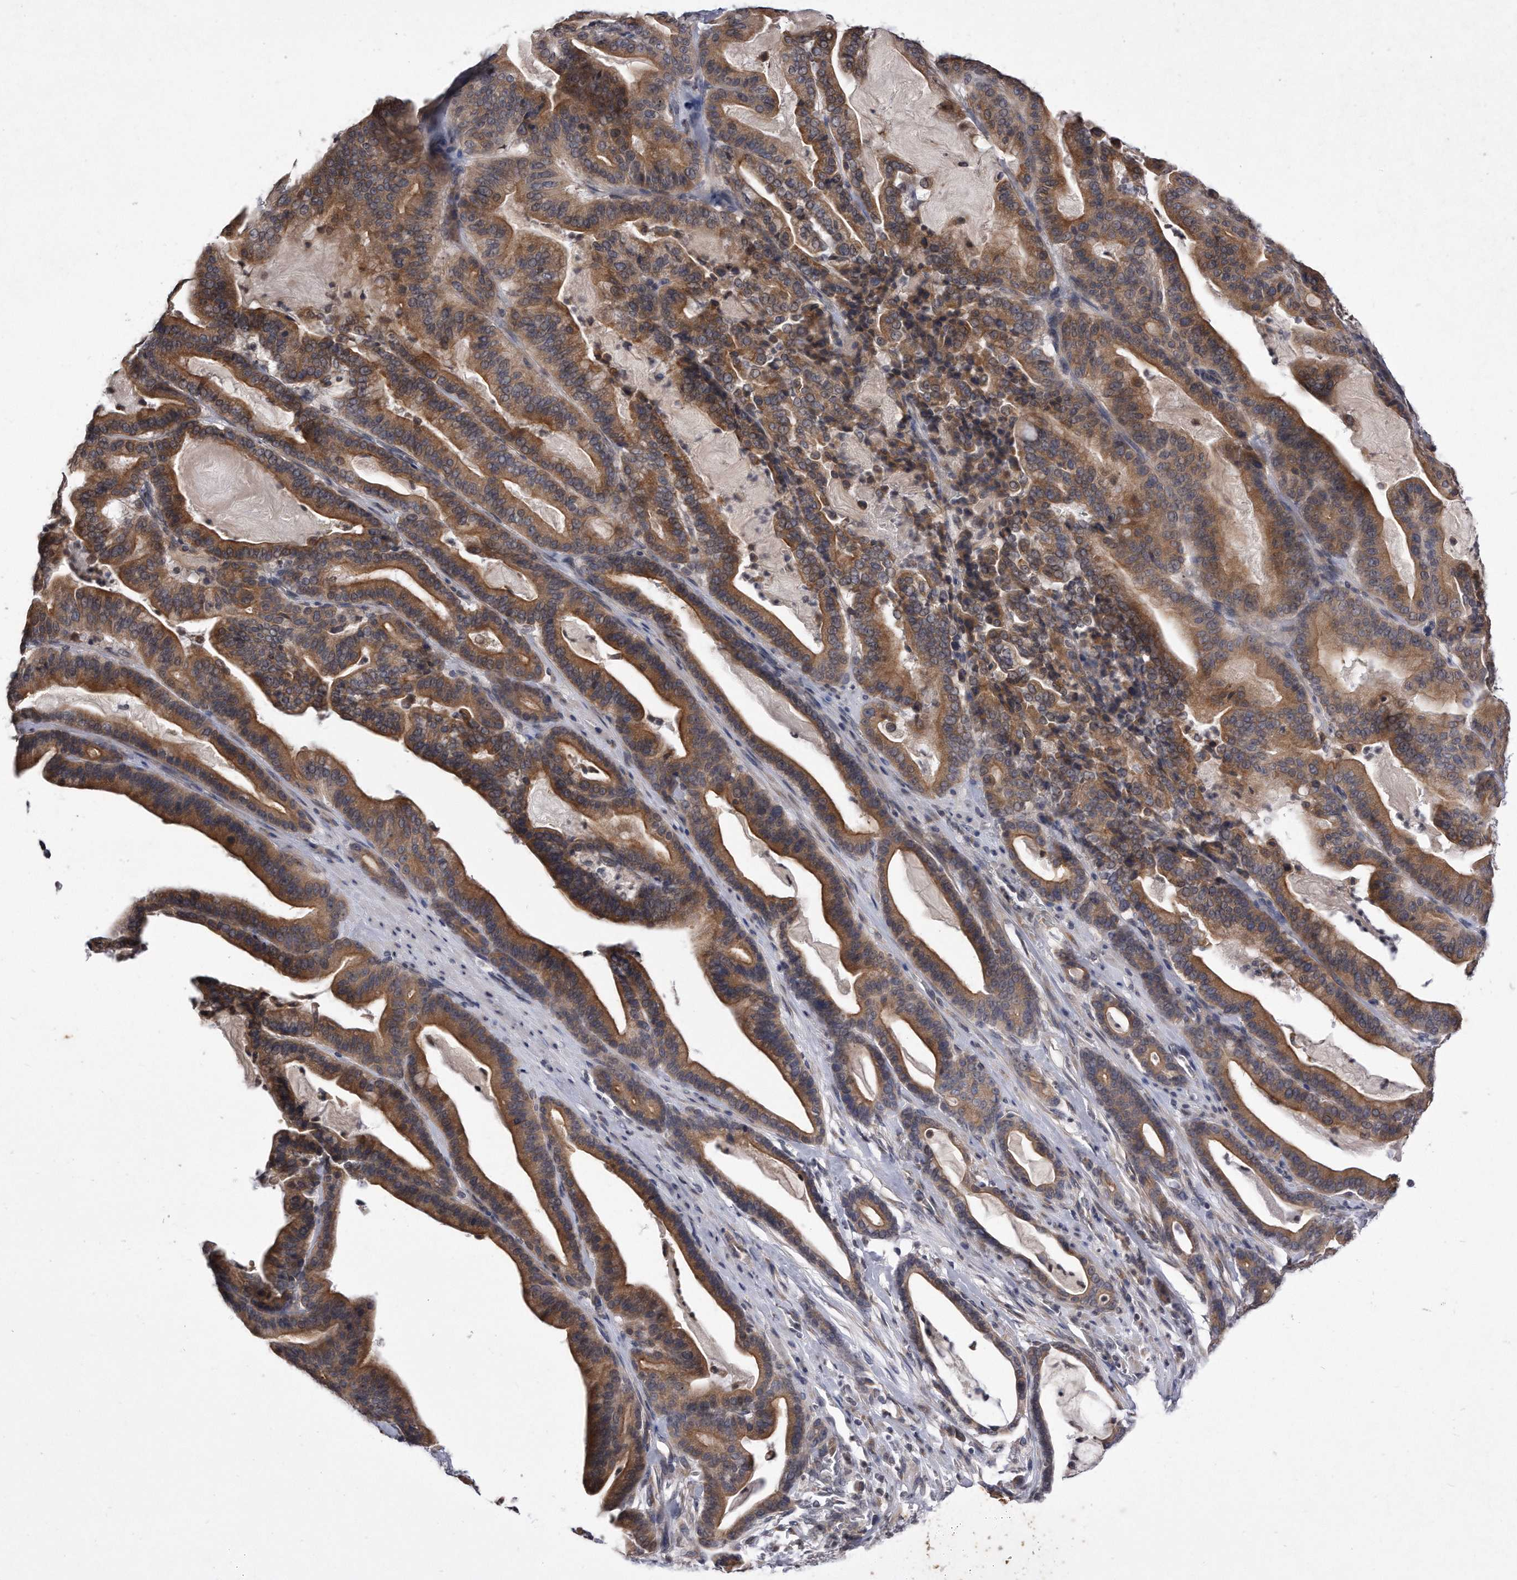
{"staining": {"intensity": "moderate", "quantity": ">75%", "location": "cytoplasmic/membranous"}, "tissue": "pancreatic cancer", "cell_type": "Tumor cells", "image_type": "cancer", "snomed": [{"axis": "morphology", "description": "Adenocarcinoma, NOS"}, {"axis": "topography", "description": "Pancreas"}], "caption": "IHC of human adenocarcinoma (pancreatic) displays medium levels of moderate cytoplasmic/membranous positivity in about >75% of tumor cells. Immunohistochemistry (ihc) stains the protein of interest in brown and the nuclei are stained blue.", "gene": "DAB1", "patient": {"sex": "male", "age": 63}}